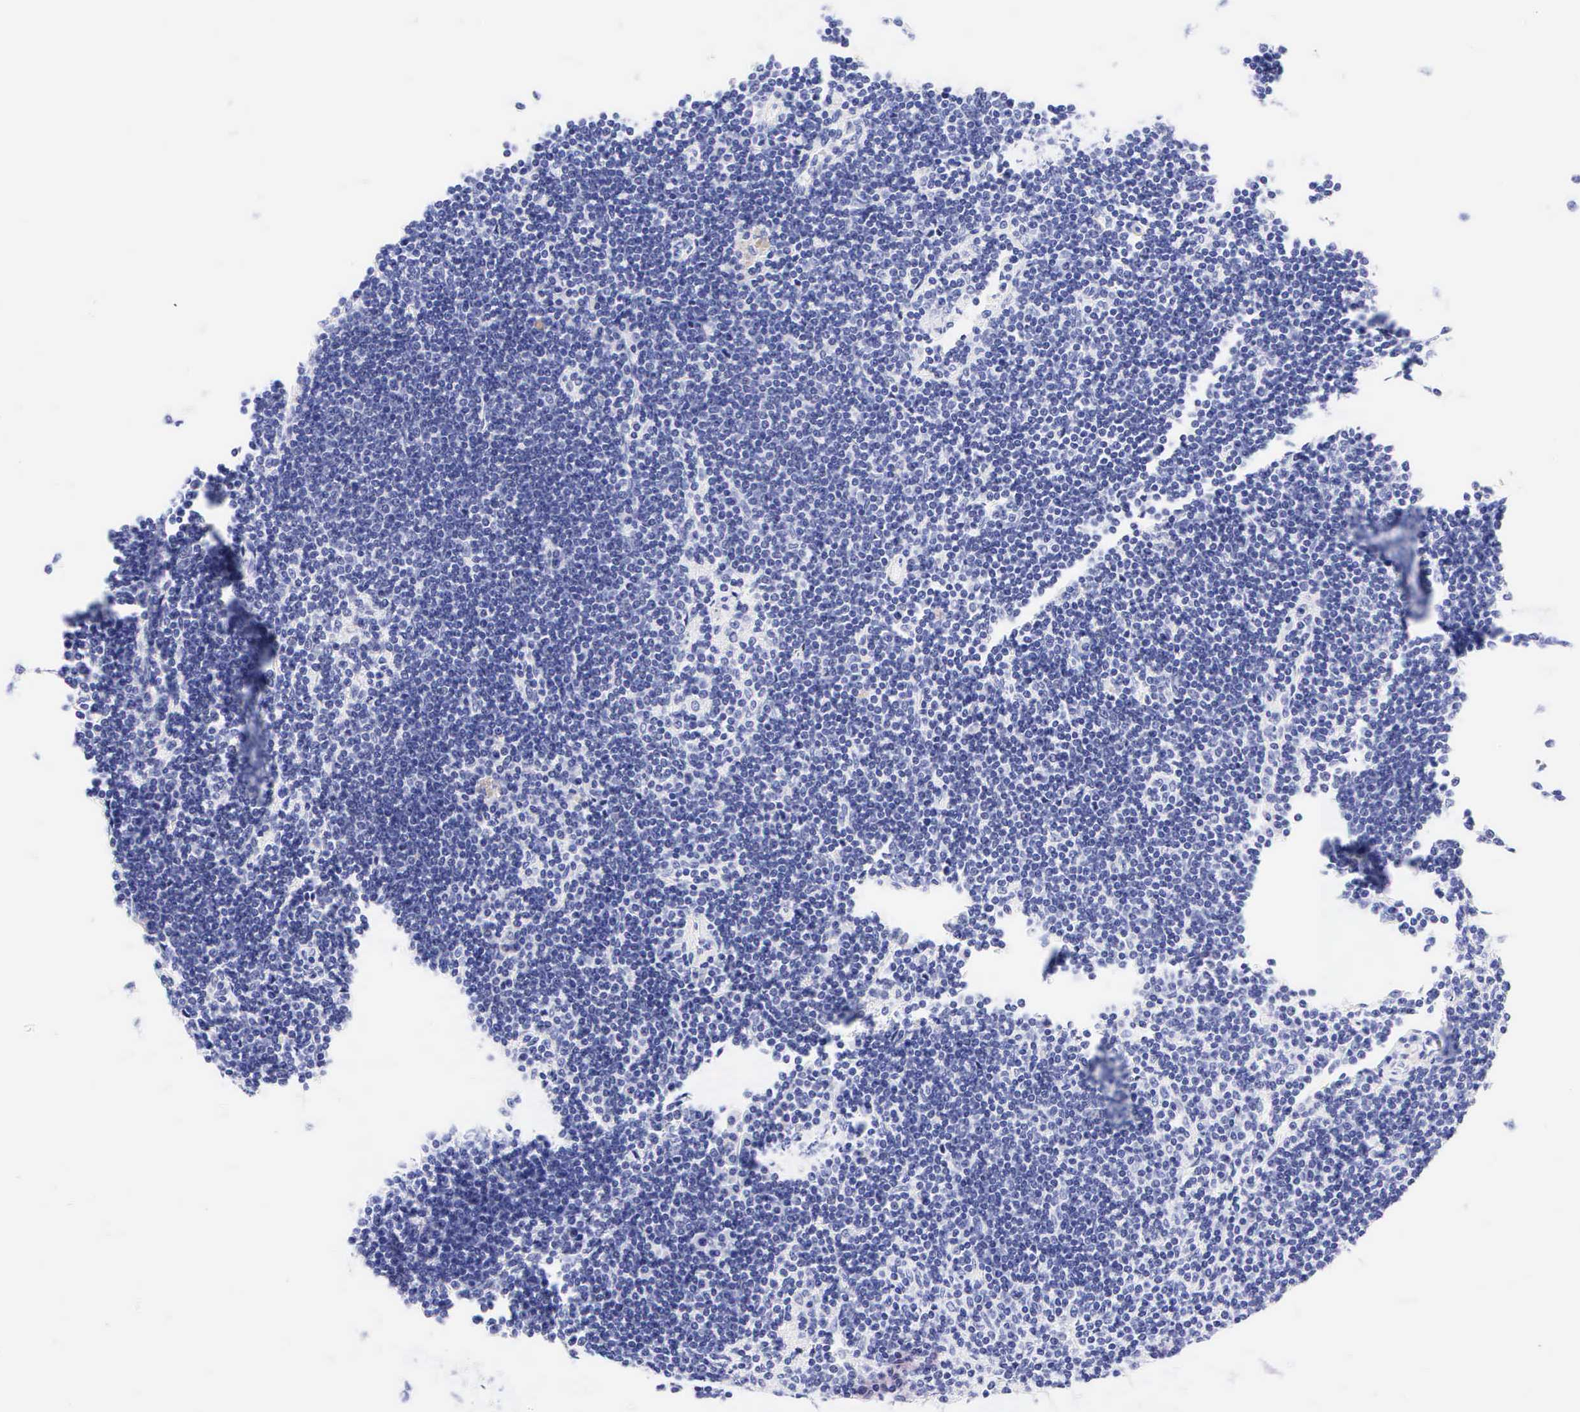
{"staining": {"intensity": "negative", "quantity": "none", "location": "none"}, "tissue": "lymph node", "cell_type": "Germinal center cells", "image_type": "normal", "snomed": [{"axis": "morphology", "description": "Normal tissue, NOS"}, {"axis": "topography", "description": "Lymph node"}], "caption": "This is an immunohistochemistry (IHC) micrograph of unremarkable lymph node. There is no staining in germinal center cells.", "gene": "KRT20", "patient": {"sex": "female", "age": 53}}